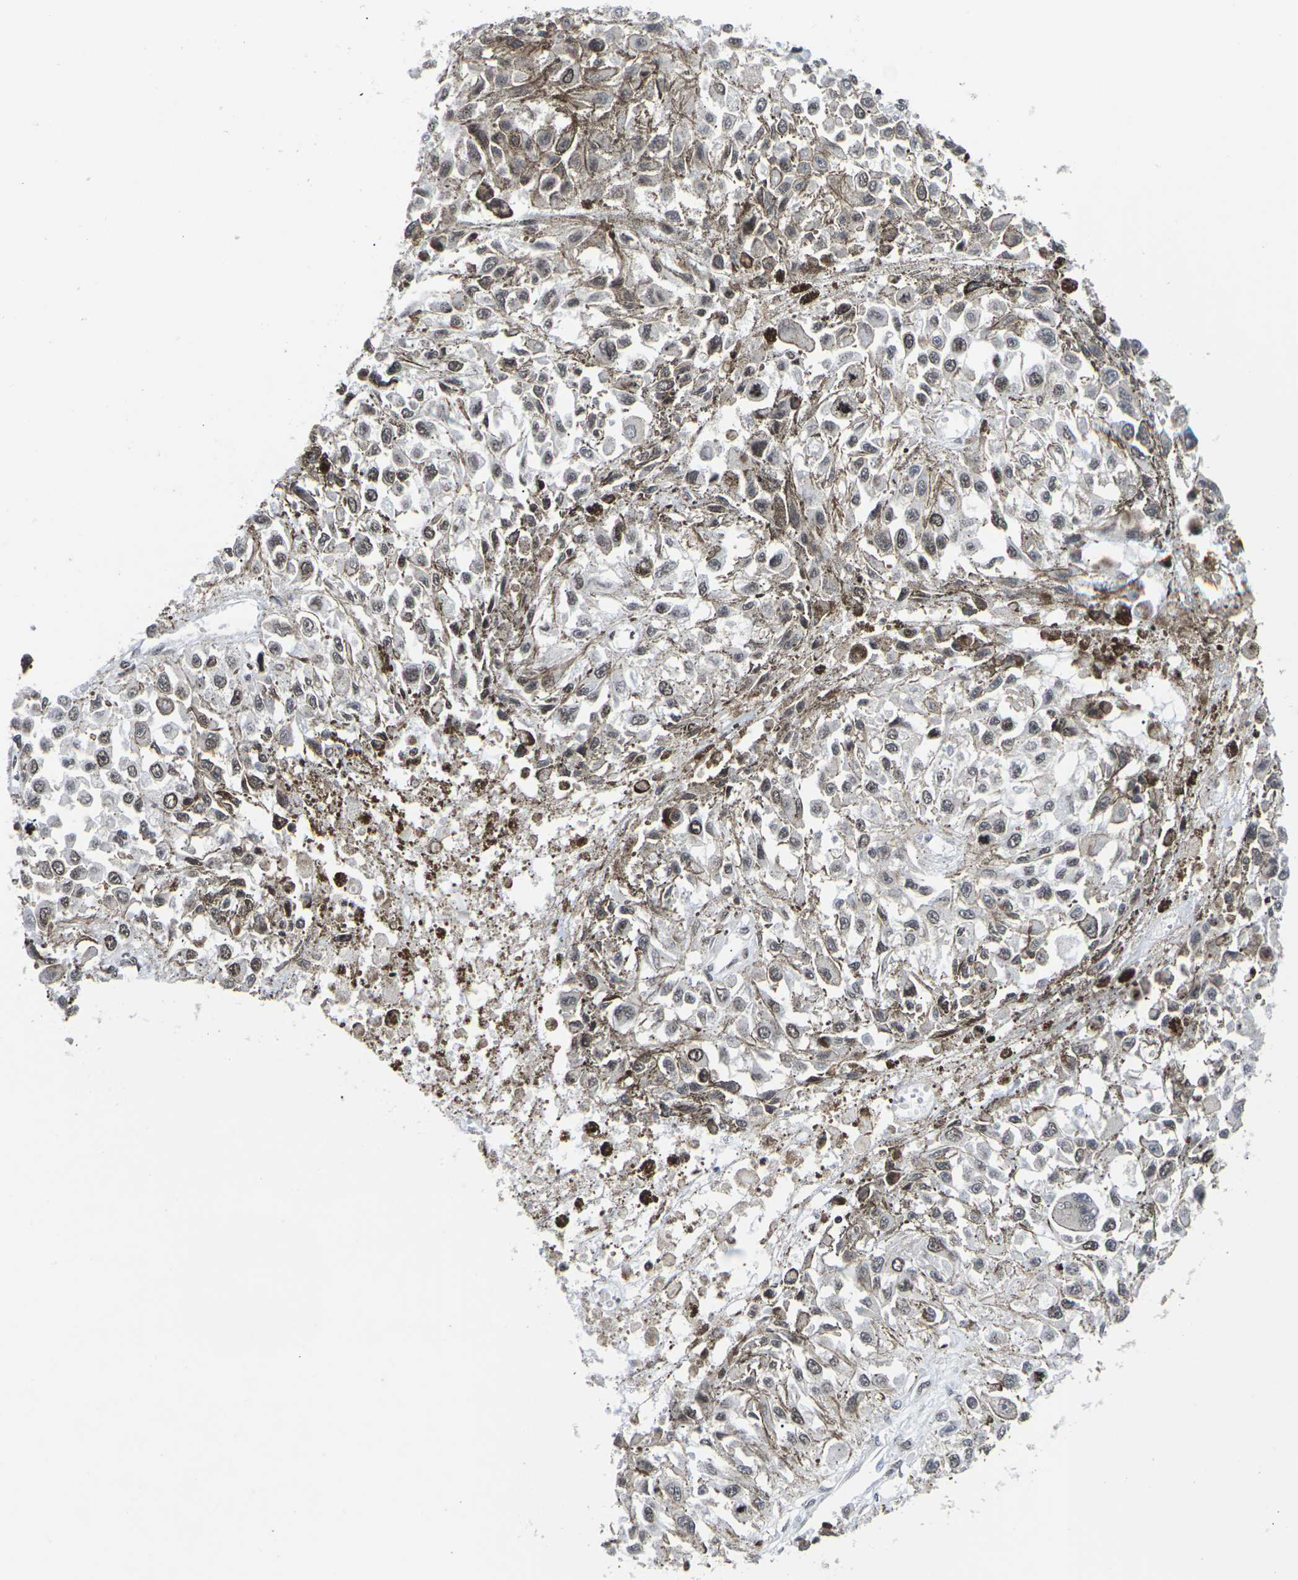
{"staining": {"intensity": "weak", "quantity": "25%-75%", "location": "nuclear"}, "tissue": "melanoma", "cell_type": "Tumor cells", "image_type": "cancer", "snomed": [{"axis": "morphology", "description": "Malignant melanoma, Metastatic site"}, {"axis": "topography", "description": "Lymph node"}], "caption": "High-magnification brightfield microscopy of melanoma stained with DAB (brown) and counterstained with hematoxylin (blue). tumor cells exhibit weak nuclear staining is identified in approximately25%-75% of cells. The staining was performed using DAB (3,3'-diaminobenzidine), with brown indicating positive protein expression. Nuclei are stained blue with hematoxylin.", "gene": "ETV5", "patient": {"sex": "male", "age": 59}}